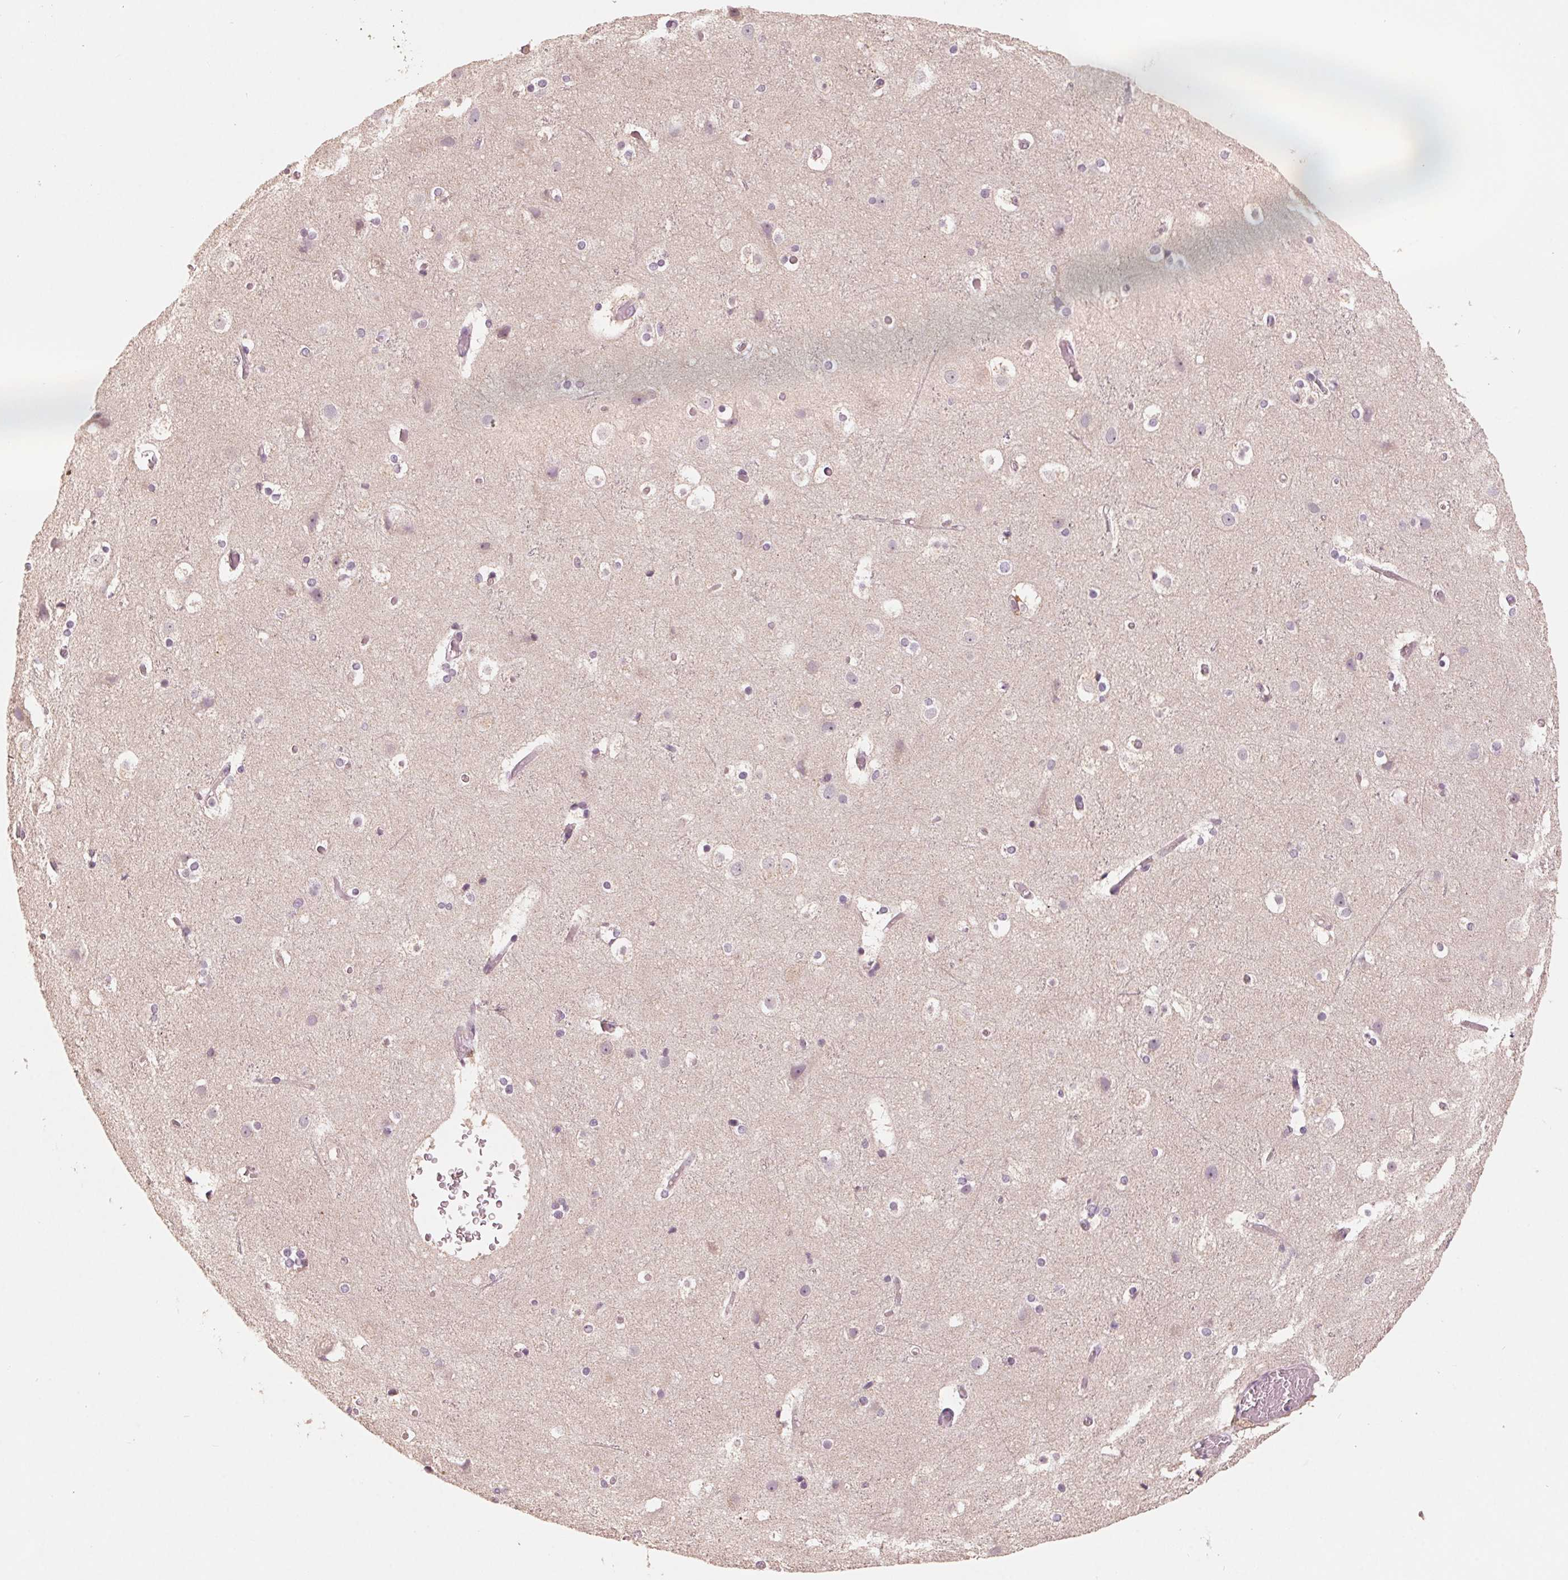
{"staining": {"intensity": "weak", "quantity": "<25%", "location": "cytoplasmic/membranous,nuclear"}, "tissue": "cerebral cortex", "cell_type": "Endothelial cells", "image_type": "normal", "snomed": [{"axis": "morphology", "description": "Normal tissue, NOS"}, {"axis": "topography", "description": "Cerebral cortex"}], "caption": "DAB (3,3'-diaminobenzidine) immunohistochemical staining of benign cerebral cortex reveals no significant staining in endothelial cells.", "gene": "AQP8", "patient": {"sex": "female", "age": 52}}